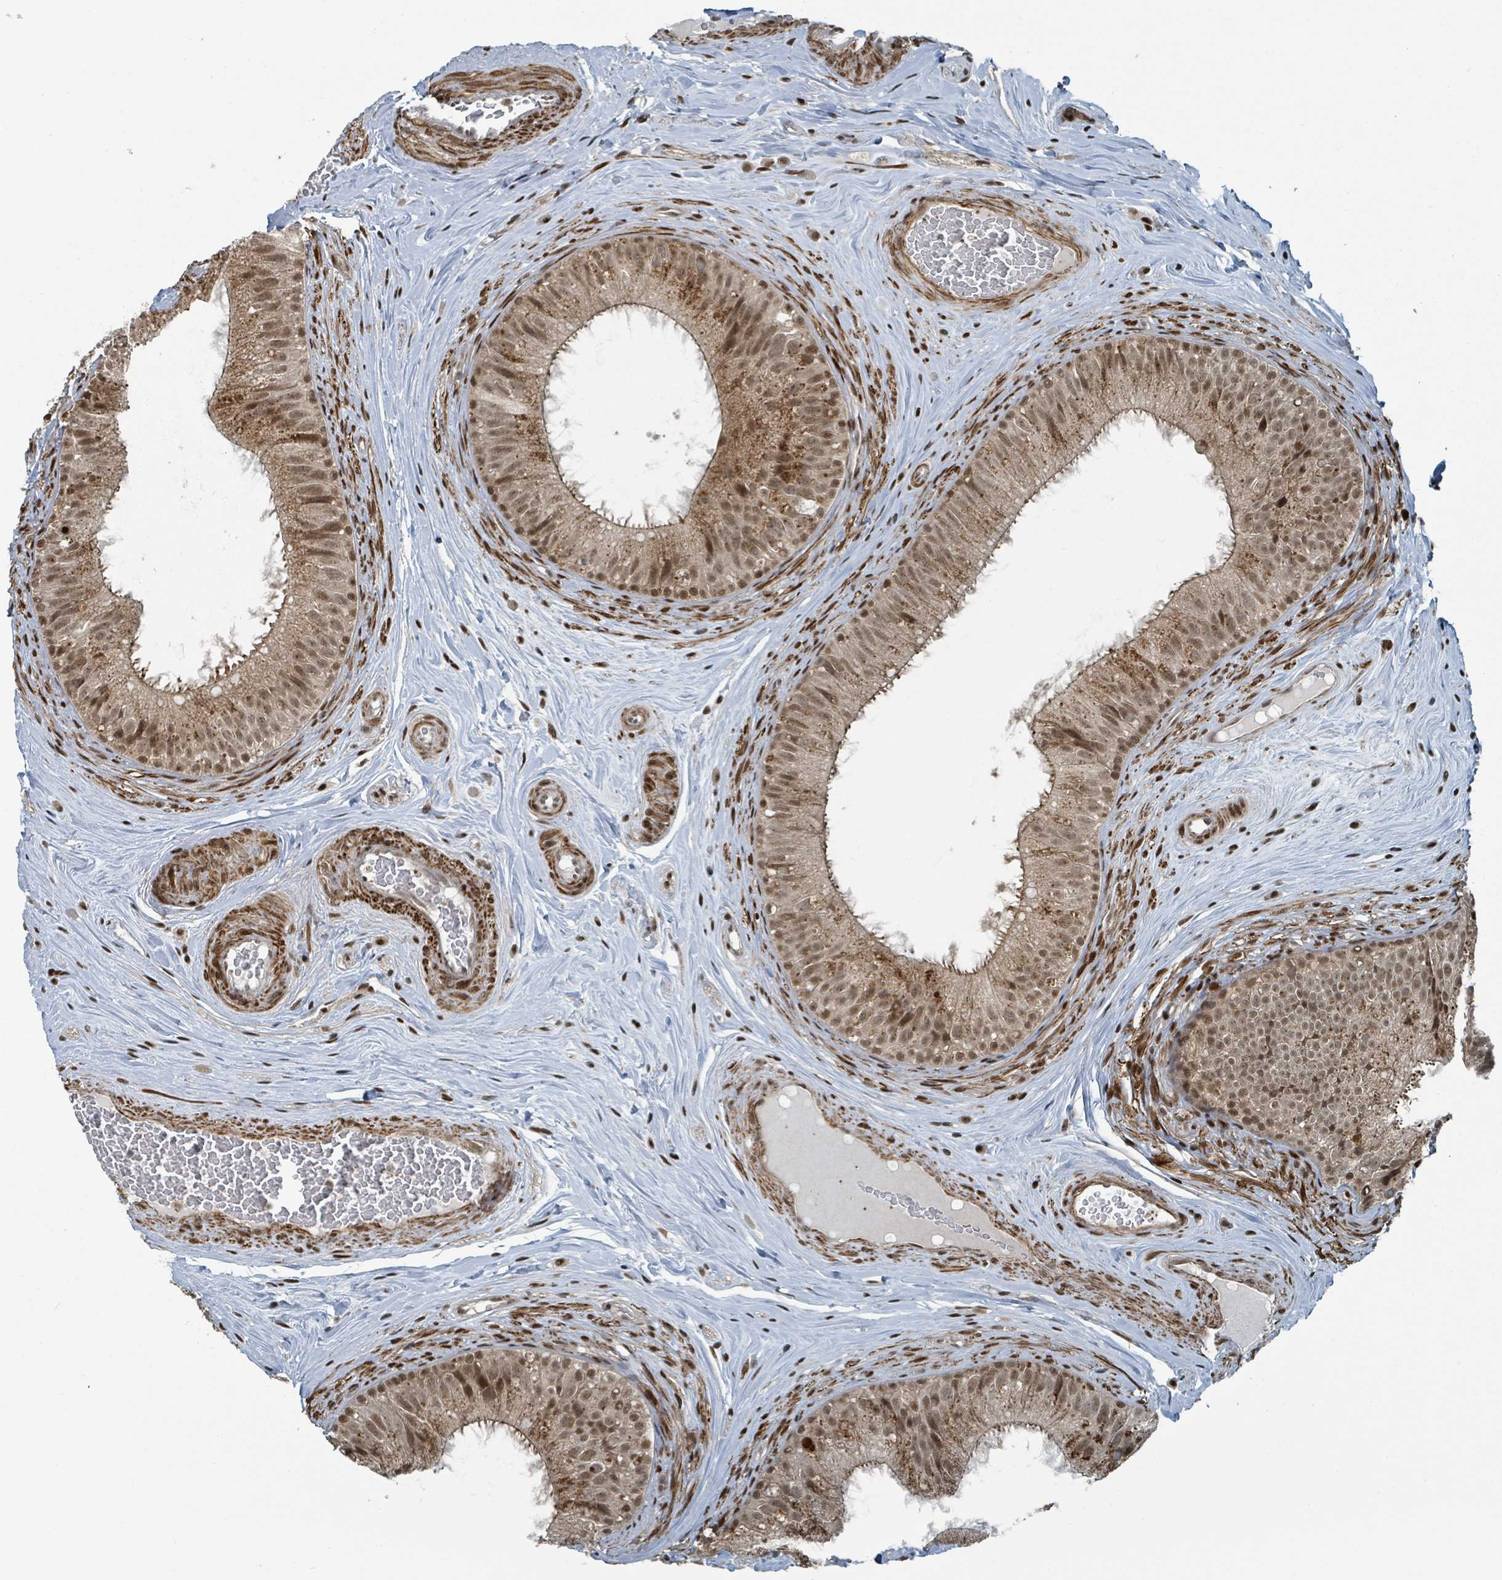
{"staining": {"intensity": "strong", "quantity": ">75%", "location": "cytoplasmic/membranous,nuclear"}, "tissue": "epididymis", "cell_type": "Glandular cells", "image_type": "normal", "snomed": [{"axis": "morphology", "description": "Normal tissue, NOS"}, {"axis": "topography", "description": "Epididymis"}], "caption": "Immunohistochemistry (IHC) staining of unremarkable epididymis, which reveals high levels of strong cytoplasmic/membranous,nuclear expression in about >75% of glandular cells indicating strong cytoplasmic/membranous,nuclear protein positivity. The staining was performed using DAB (brown) for protein detection and nuclei were counterstained in hematoxylin (blue).", "gene": "PHIP", "patient": {"sex": "male", "age": 34}}